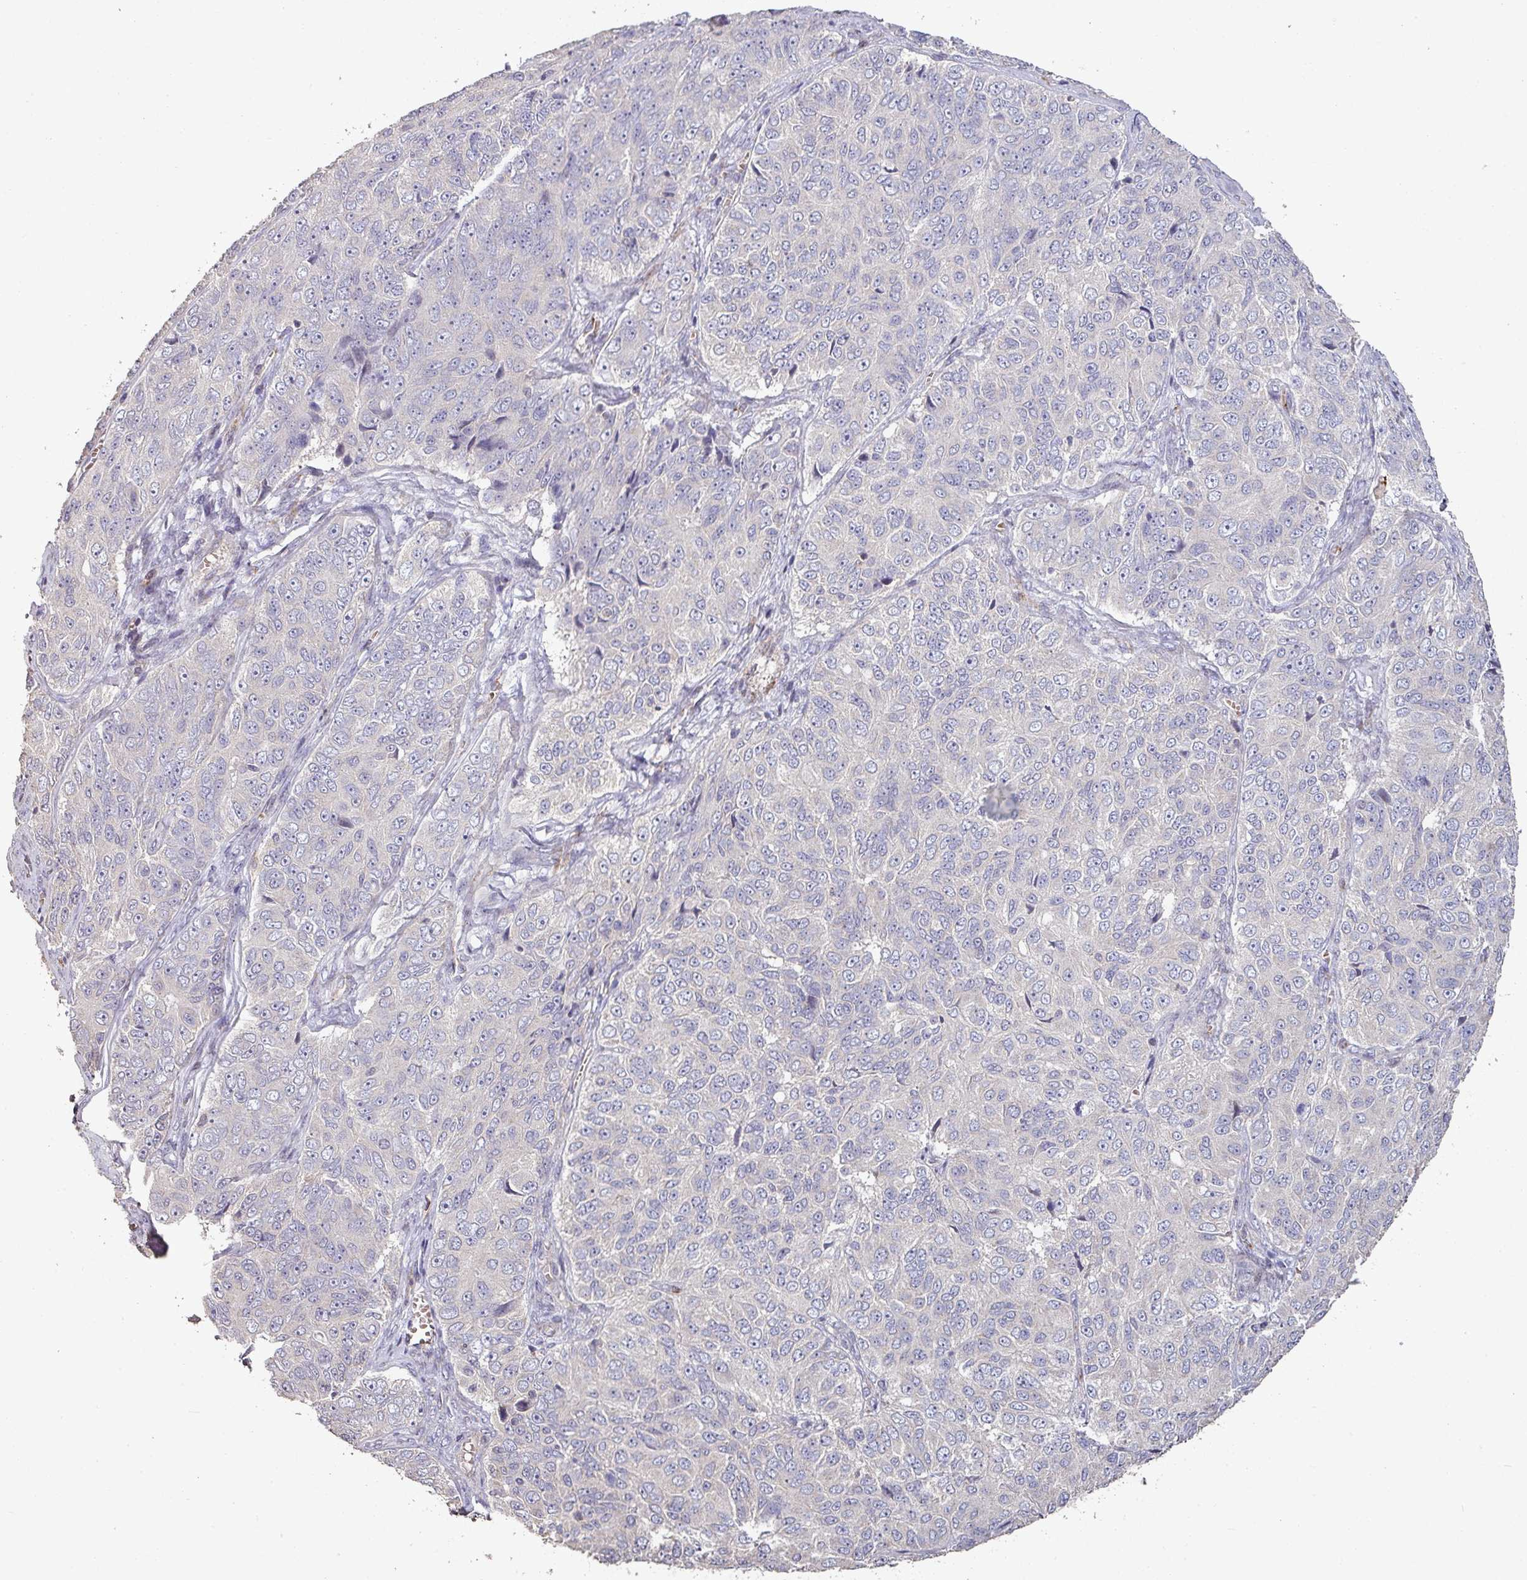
{"staining": {"intensity": "negative", "quantity": "none", "location": "none"}, "tissue": "ovarian cancer", "cell_type": "Tumor cells", "image_type": "cancer", "snomed": [{"axis": "morphology", "description": "Carcinoma, endometroid"}, {"axis": "topography", "description": "Ovary"}], "caption": "Immunohistochemistry of human ovarian endometroid carcinoma exhibits no staining in tumor cells. The staining is performed using DAB (3,3'-diaminobenzidine) brown chromogen with nuclei counter-stained in using hematoxylin.", "gene": "RPL23A", "patient": {"sex": "female", "age": 51}}